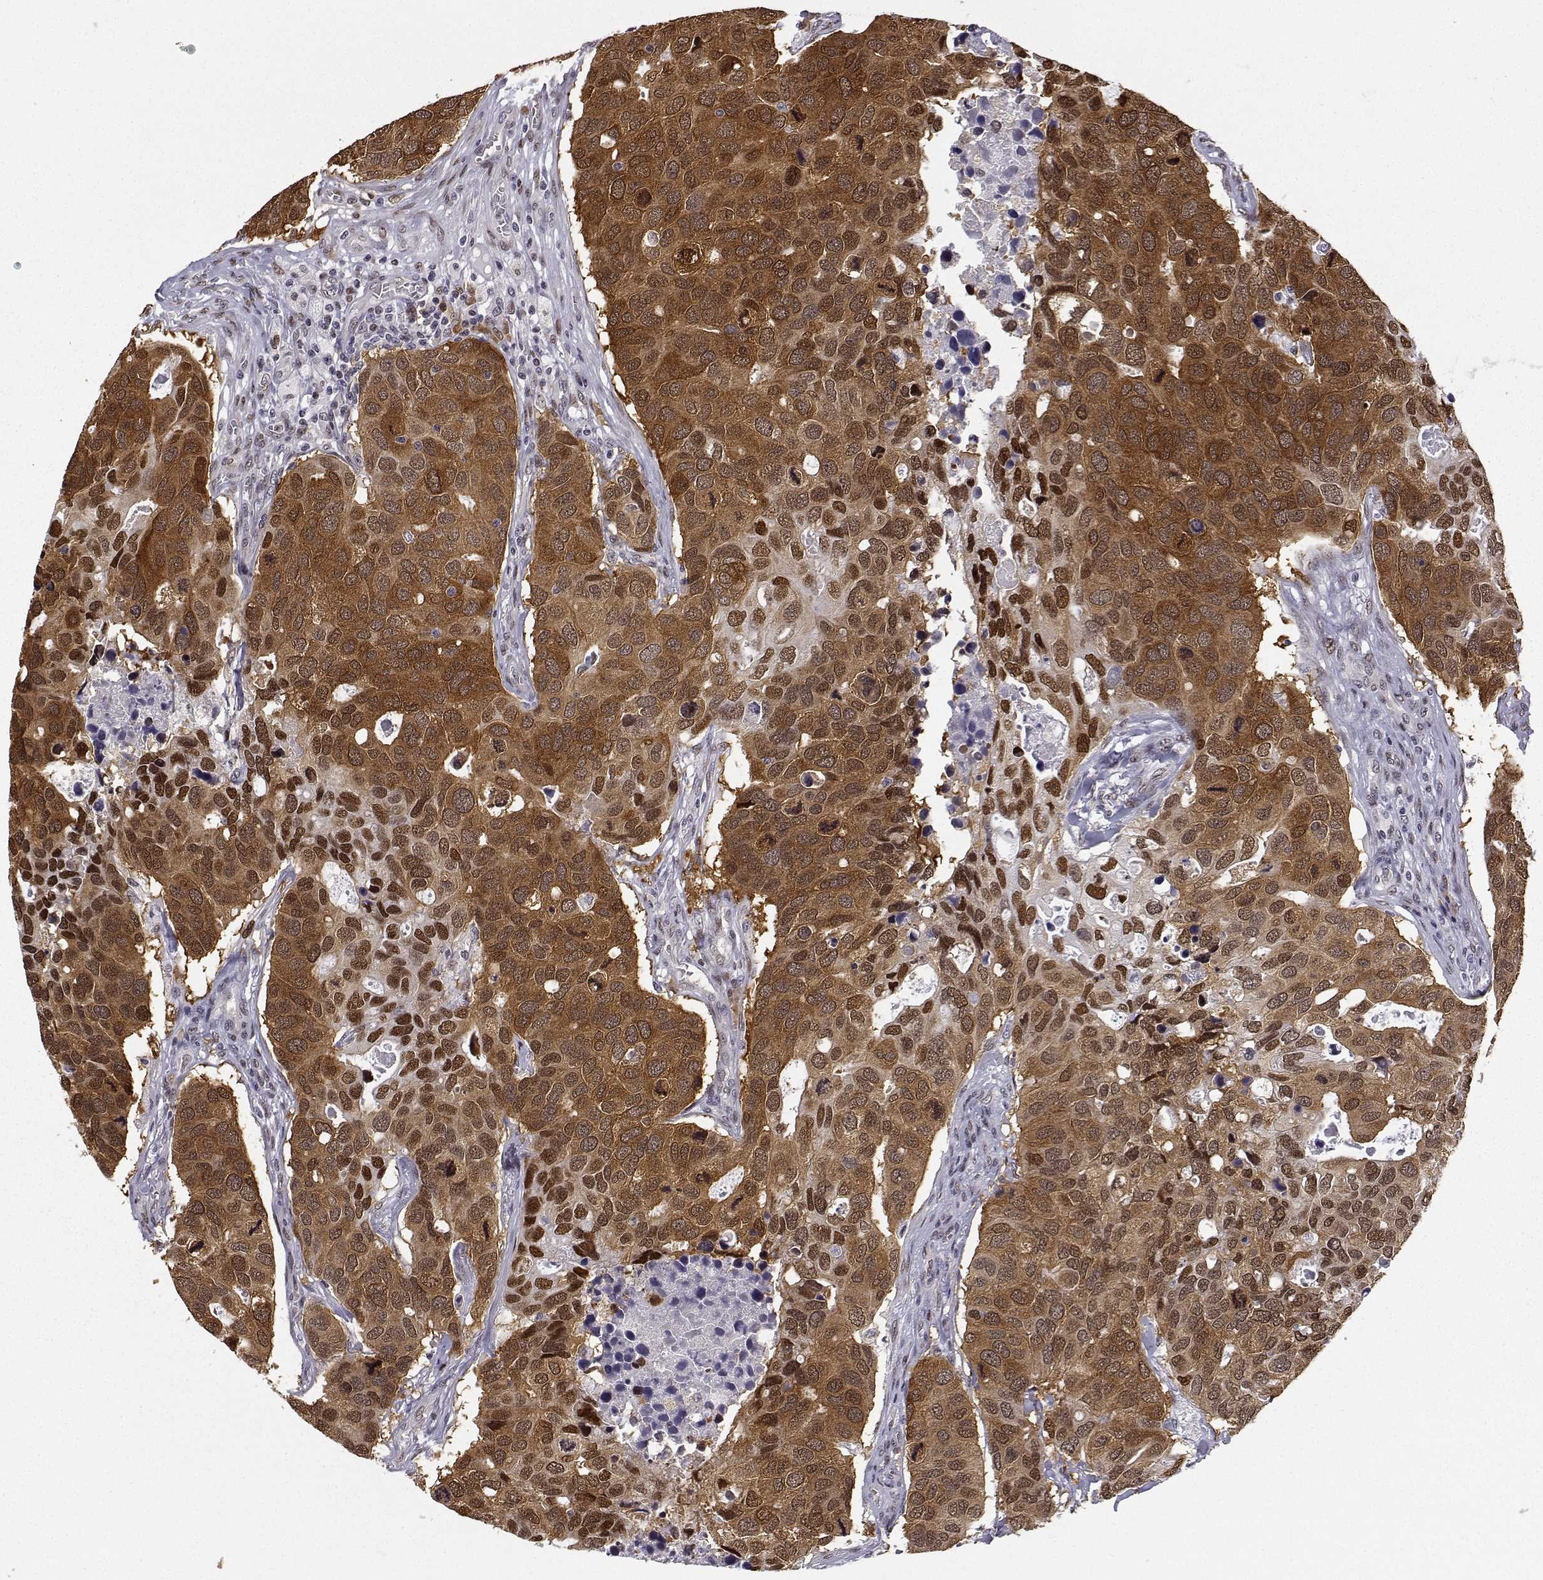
{"staining": {"intensity": "strong", "quantity": ">75%", "location": "cytoplasmic/membranous,nuclear"}, "tissue": "breast cancer", "cell_type": "Tumor cells", "image_type": "cancer", "snomed": [{"axis": "morphology", "description": "Duct carcinoma"}, {"axis": "topography", "description": "Breast"}], "caption": "Protein staining of breast infiltrating ductal carcinoma tissue demonstrates strong cytoplasmic/membranous and nuclear staining in approximately >75% of tumor cells. The staining is performed using DAB (3,3'-diaminobenzidine) brown chromogen to label protein expression. The nuclei are counter-stained blue using hematoxylin.", "gene": "PHGDH", "patient": {"sex": "female", "age": 83}}